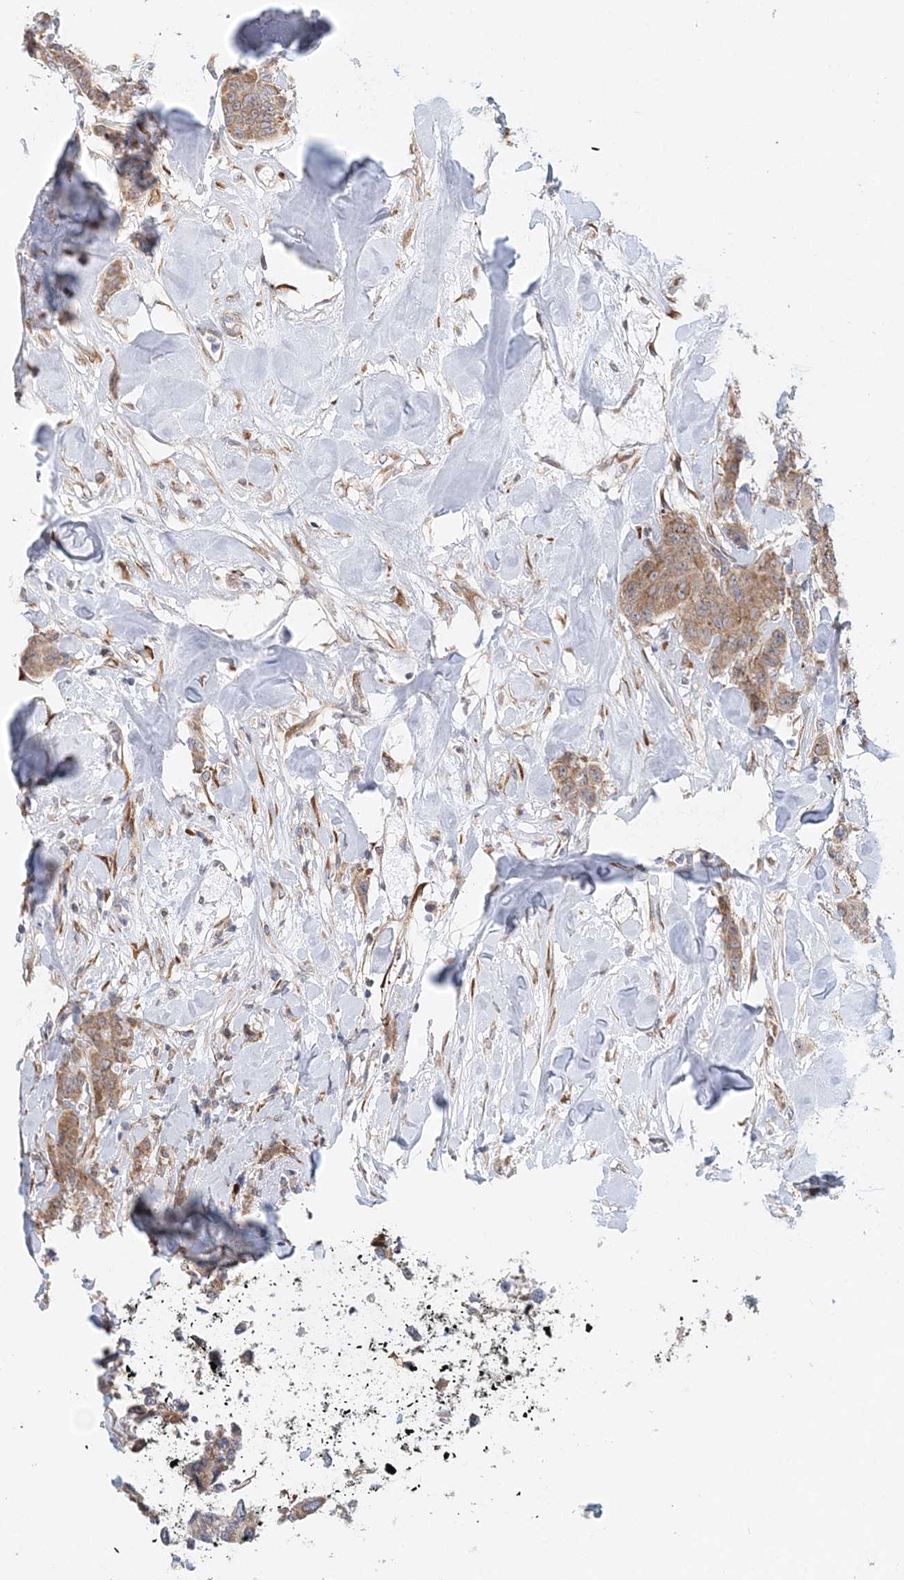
{"staining": {"intensity": "moderate", "quantity": ">75%", "location": "cytoplasmic/membranous"}, "tissue": "breast cancer", "cell_type": "Tumor cells", "image_type": "cancer", "snomed": [{"axis": "morphology", "description": "Duct carcinoma"}, {"axis": "topography", "description": "Breast"}], "caption": "Protein expression analysis of infiltrating ductal carcinoma (breast) demonstrates moderate cytoplasmic/membranous positivity in approximately >75% of tumor cells. (brown staining indicates protein expression, while blue staining denotes nuclei).", "gene": "PCYOX1L", "patient": {"sex": "female", "age": 40}}